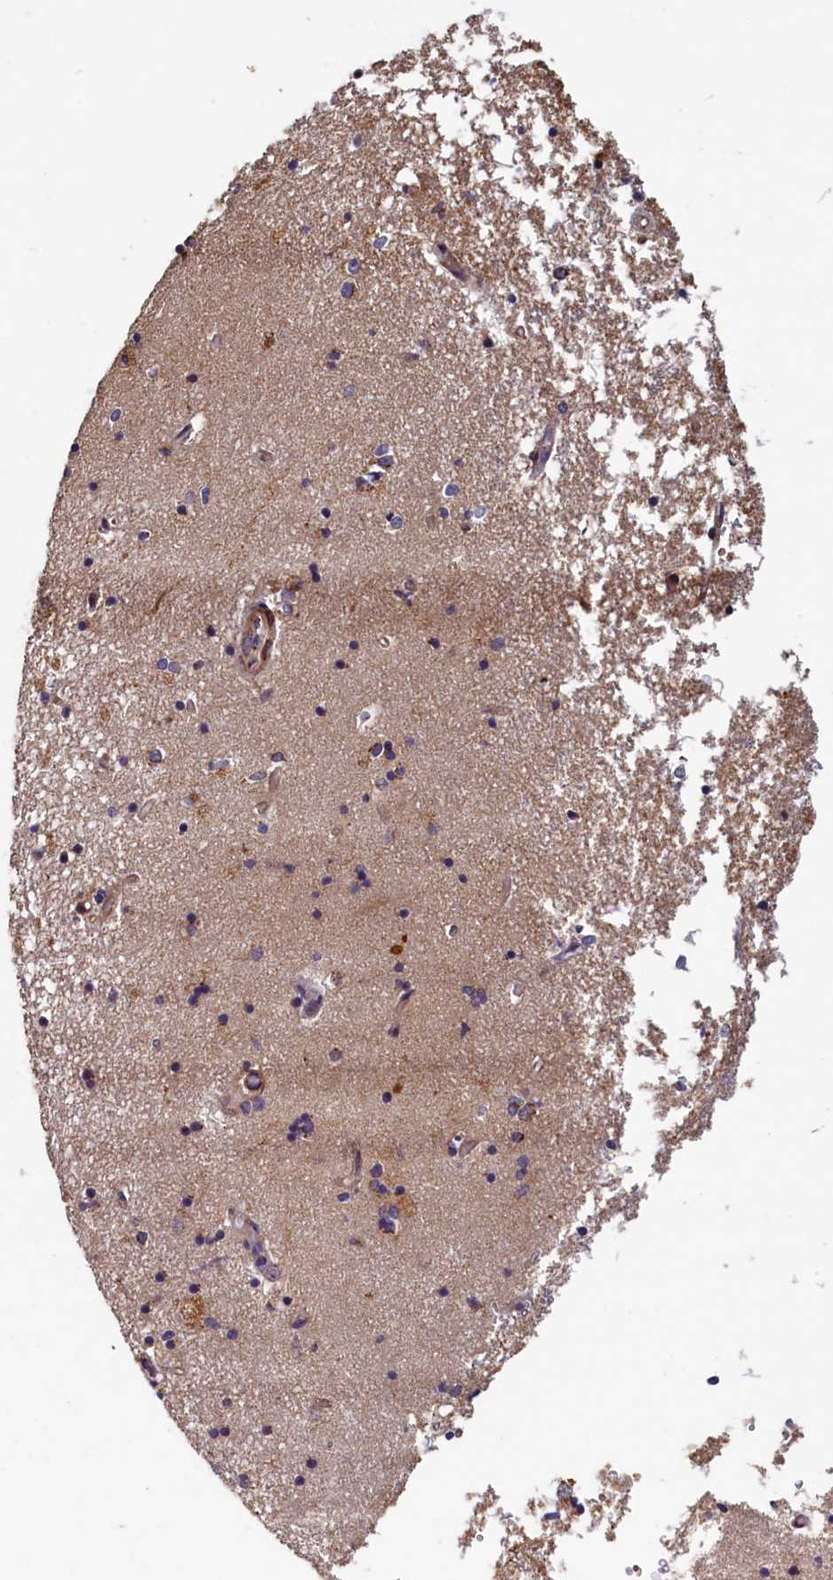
{"staining": {"intensity": "weak", "quantity": "25%-75%", "location": "cytoplasmic/membranous"}, "tissue": "hippocampus", "cell_type": "Glial cells", "image_type": "normal", "snomed": [{"axis": "morphology", "description": "Normal tissue, NOS"}, {"axis": "topography", "description": "Hippocampus"}], "caption": "Immunohistochemical staining of unremarkable hippocampus exhibits weak cytoplasmic/membranous protein expression in approximately 25%-75% of glial cells.", "gene": "TMEM181", "patient": {"sex": "male", "age": 70}}